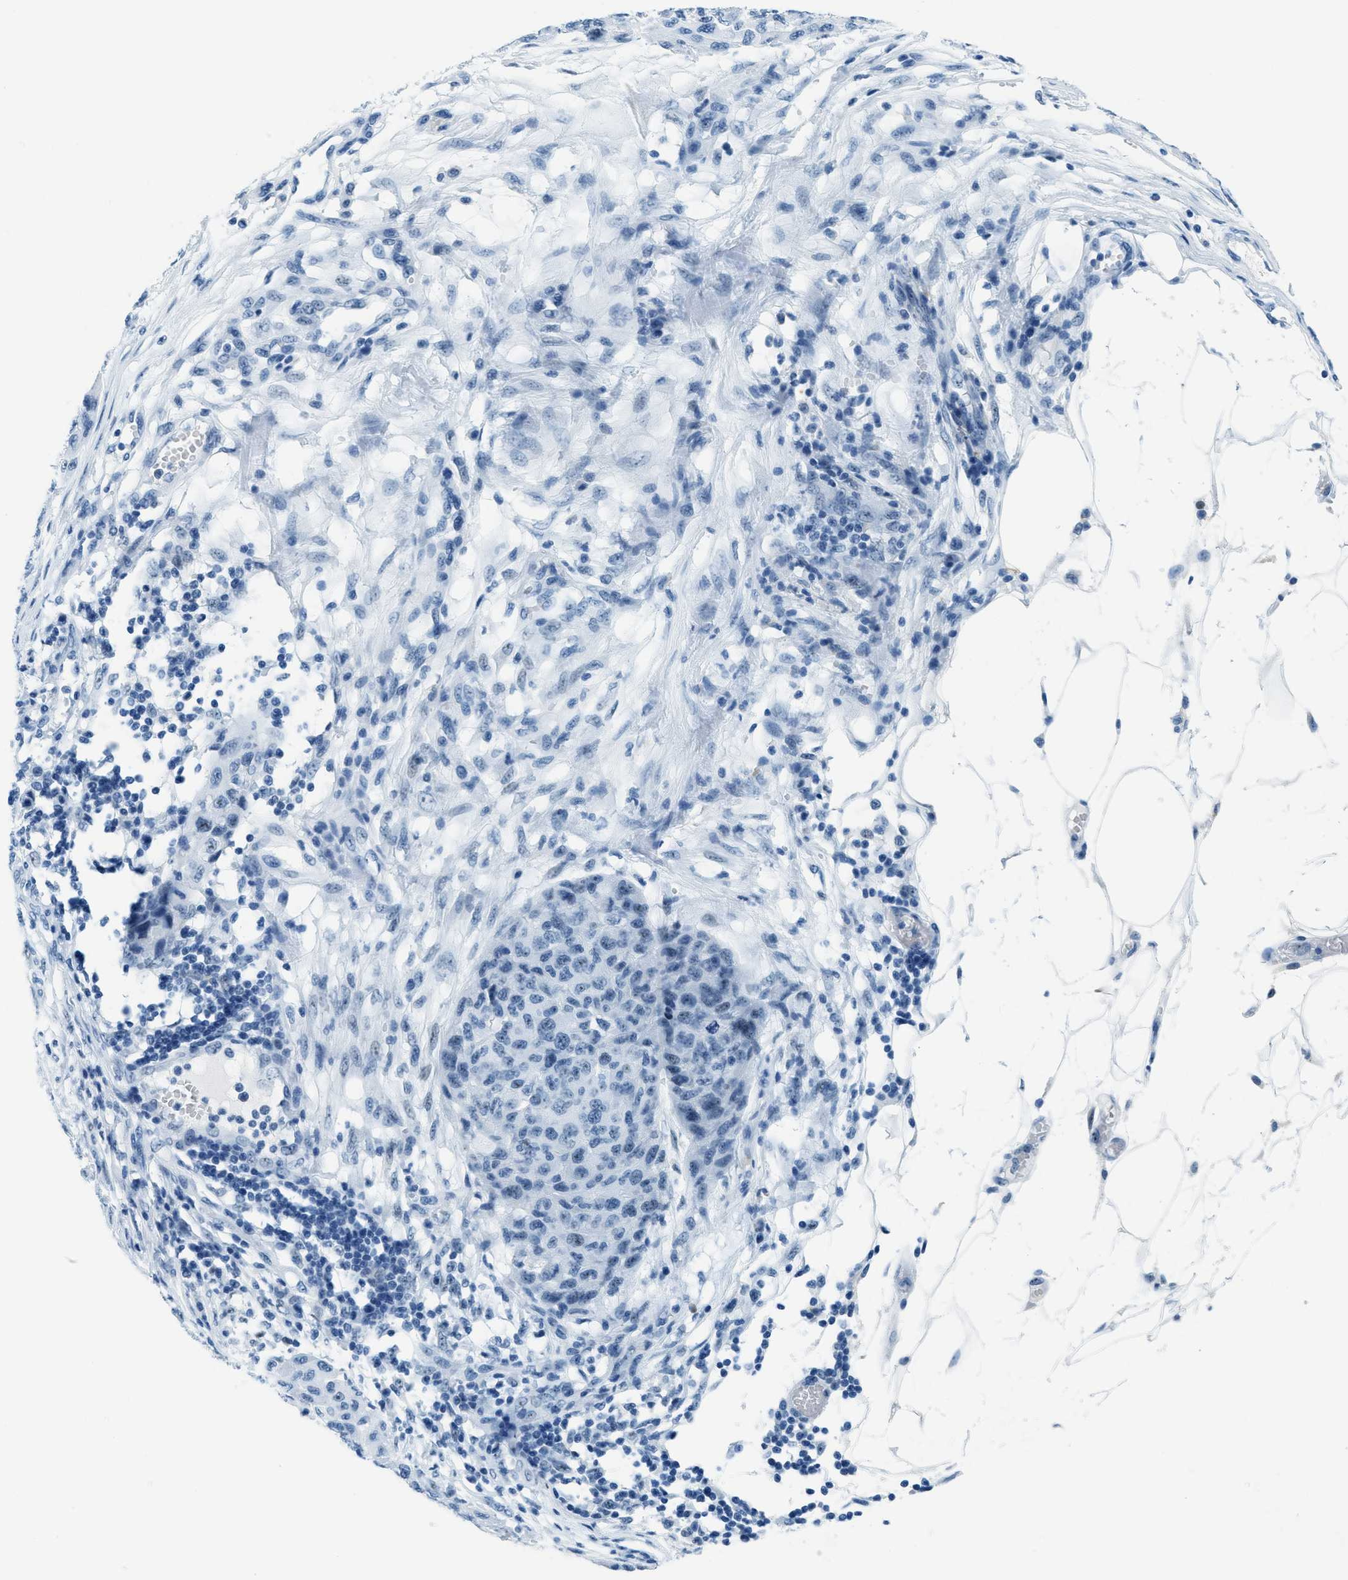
{"staining": {"intensity": "negative", "quantity": "none", "location": "none"}, "tissue": "melanoma", "cell_type": "Tumor cells", "image_type": "cancer", "snomed": [{"axis": "morphology", "description": "Normal tissue, NOS"}, {"axis": "morphology", "description": "Malignant melanoma, NOS"}, {"axis": "topography", "description": "Skin"}], "caption": "There is no significant staining in tumor cells of melanoma.", "gene": "PLA2G2A", "patient": {"sex": "male", "age": 62}}